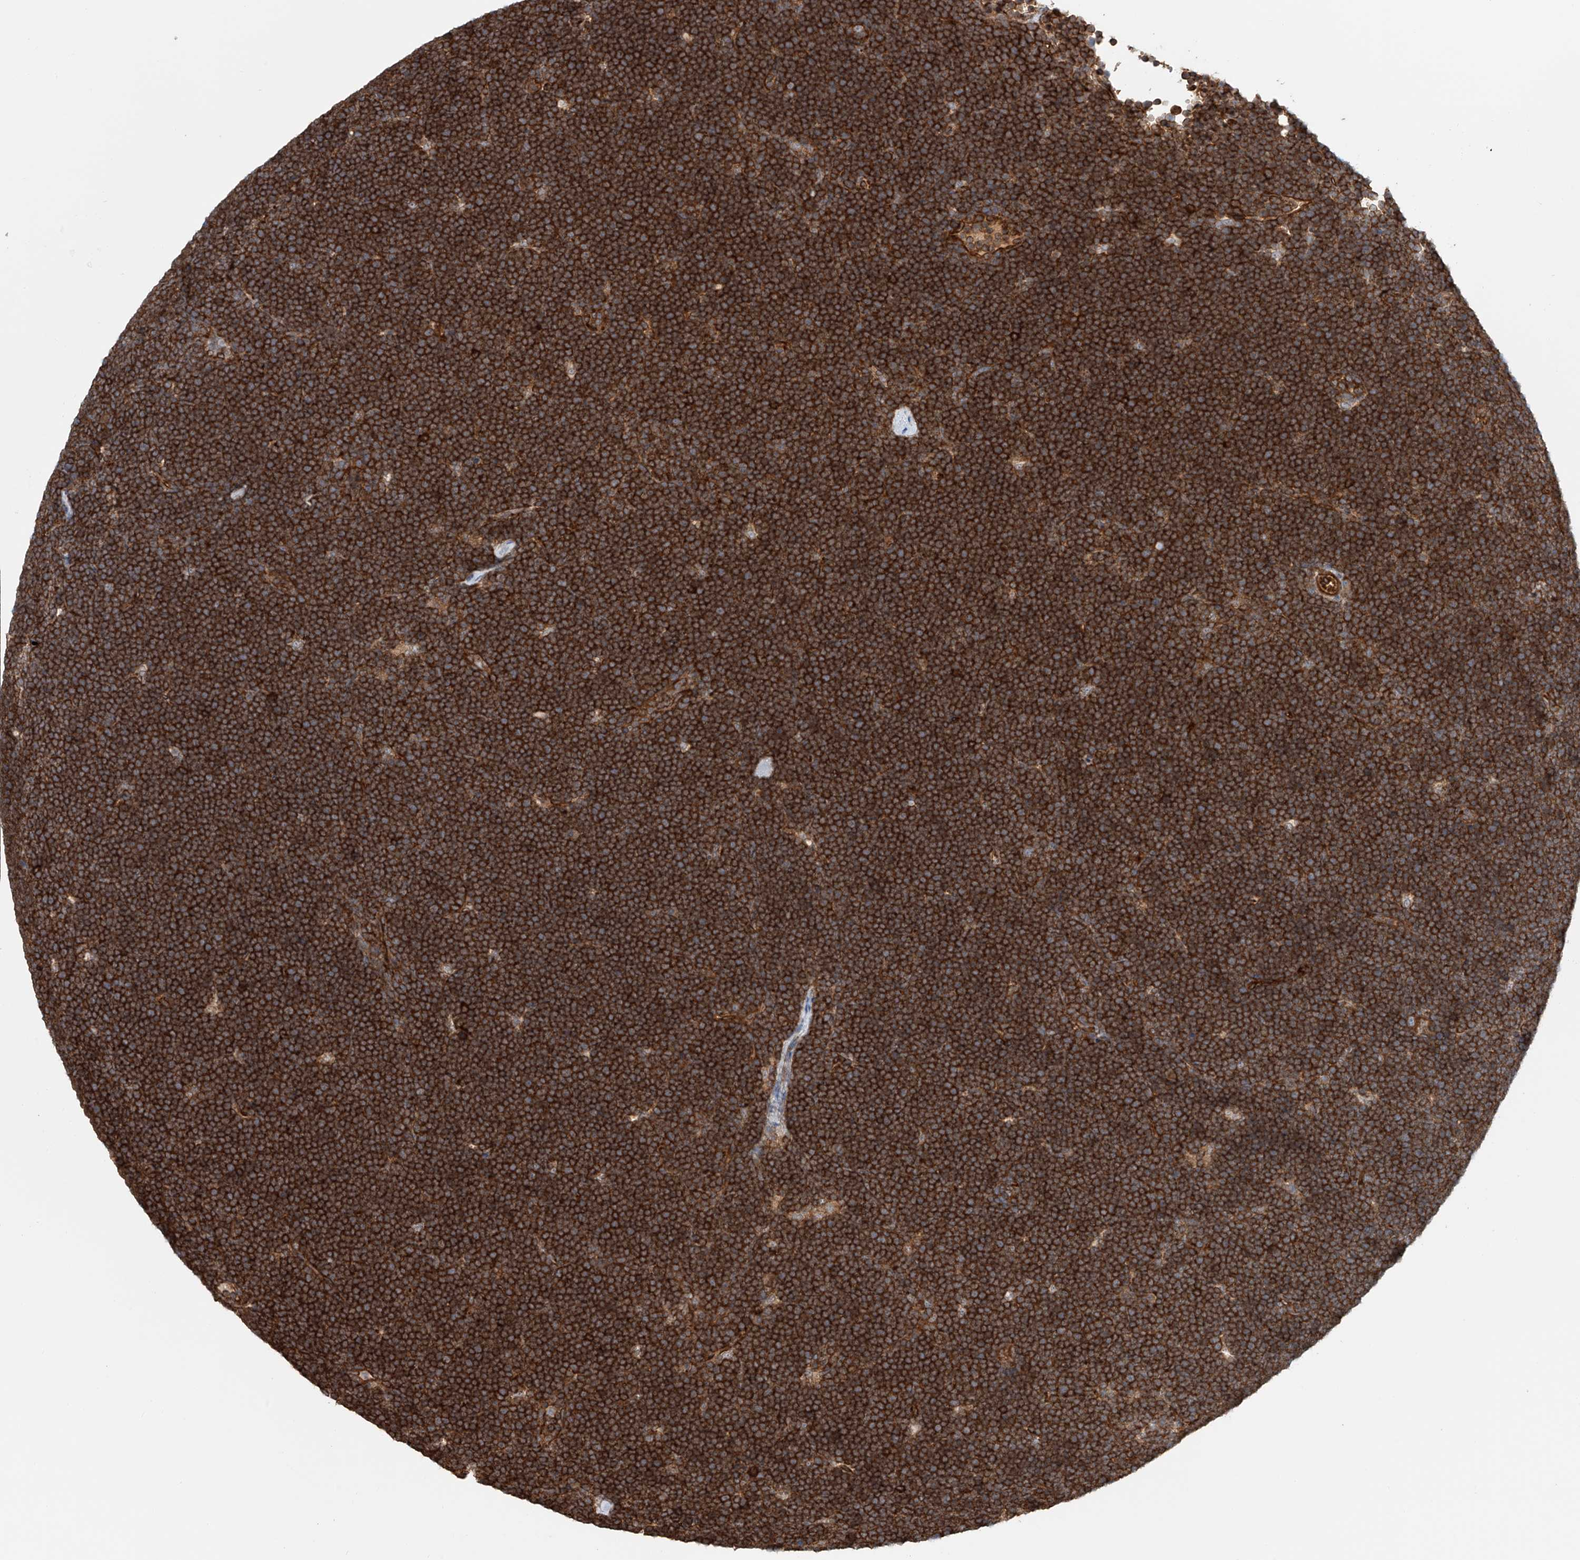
{"staining": {"intensity": "strong", "quantity": ">75%", "location": "cytoplasmic/membranous"}, "tissue": "lymphoma", "cell_type": "Tumor cells", "image_type": "cancer", "snomed": [{"axis": "morphology", "description": "Malignant lymphoma, non-Hodgkin's type, High grade"}, {"axis": "topography", "description": "Lymph node"}], "caption": "There is high levels of strong cytoplasmic/membranous positivity in tumor cells of malignant lymphoma, non-Hodgkin's type (high-grade), as demonstrated by immunohistochemical staining (brown color).", "gene": "FRYL", "patient": {"sex": "male", "age": 13}}